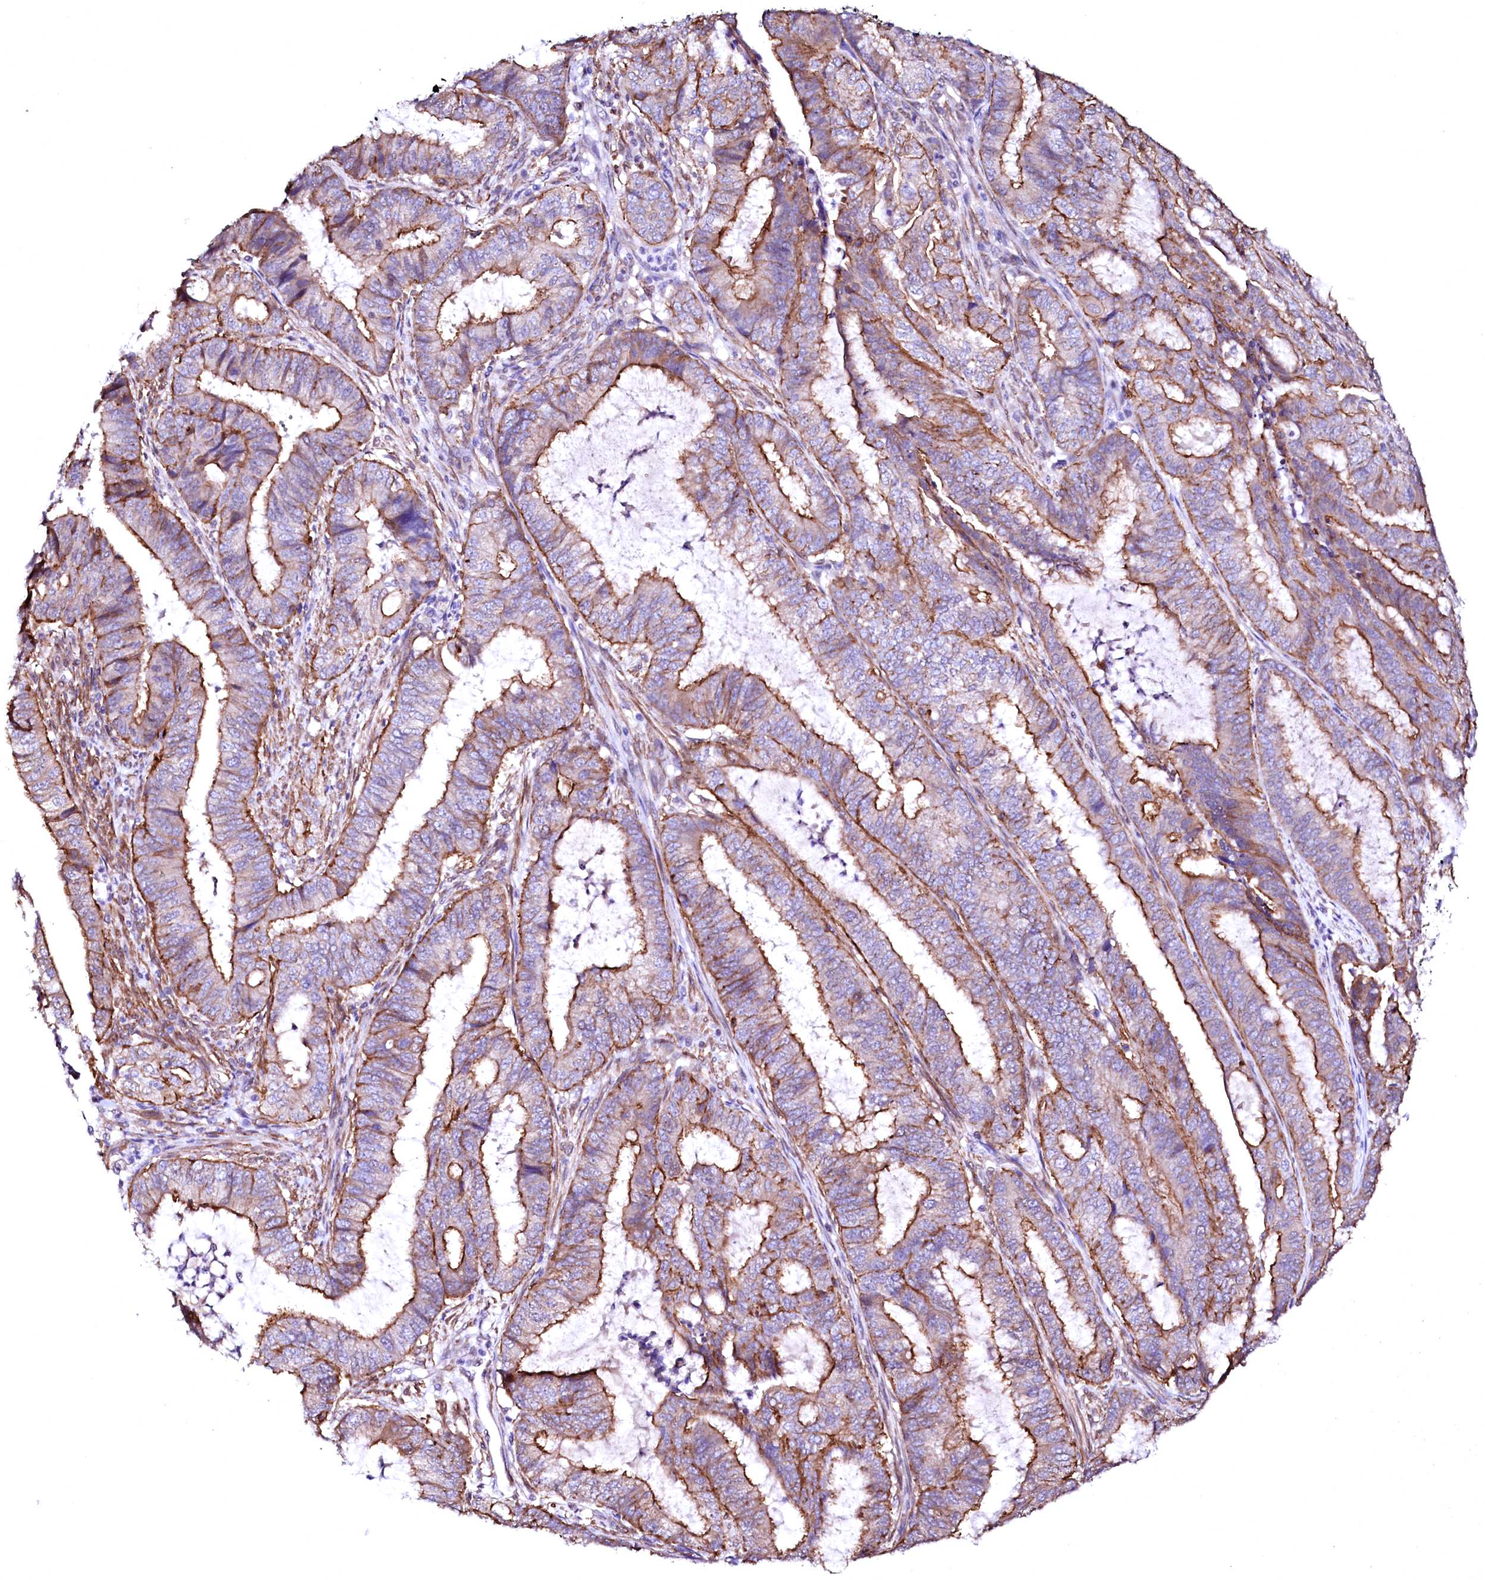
{"staining": {"intensity": "moderate", "quantity": ">75%", "location": "cytoplasmic/membranous"}, "tissue": "endometrial cancer", "cell_type": "Tumor cells", "image_type": "cancer", "snomed": [{"axis": "morphology", "description": "Adenocarcinoma, NOS"}, {"axis": "topography", "description": "Endometrium"}], "caption": "Immunohistochemical staining of endometrial cancer shows moderate cytoplasmic/membranous protein staining in approximately >75% of tumor cells.", "gene": "GPR176", "patient": {"sex": "female", "age": 51}}